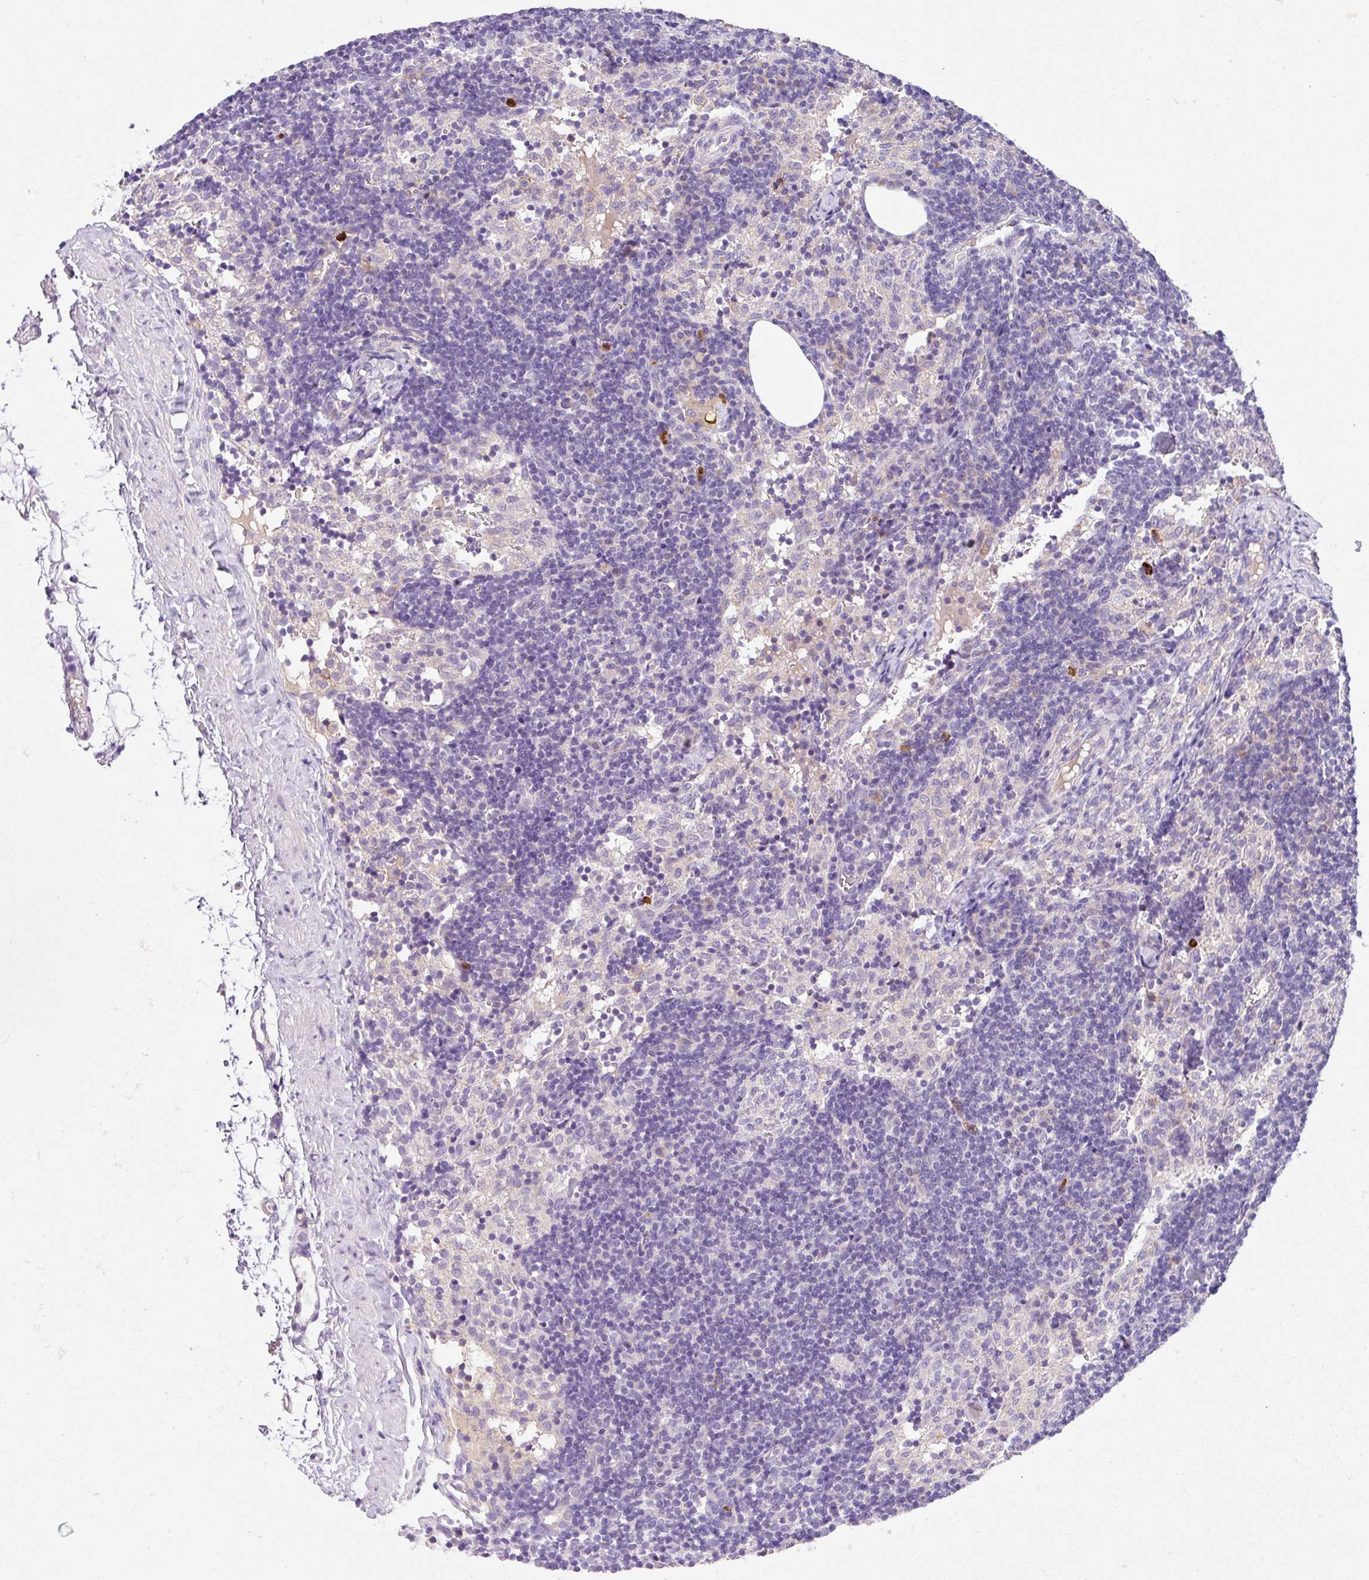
{"staining": {"intensity": "negative", "quantity": "none", "location": "none"}, "tissue": "lymph node", "cell_type": "Germinal center cells", "image_type": "normal", "snomed": [{"axis": "morphology", "description": "Normal tissue, NOS"}, {"axis": "topography", "description": "Lymph node"}], "caption": "An immunohistochemistry (IHC) histopathology image of unremarkable lymph node is shown. There is no staining in germinal center cells of lymph node. (Brightfield microscopy of DAB immunohistochemistry (IHC) at high magnification).", "gene": "CRISP3", "patient": {"sex": "female", "age": 52}}